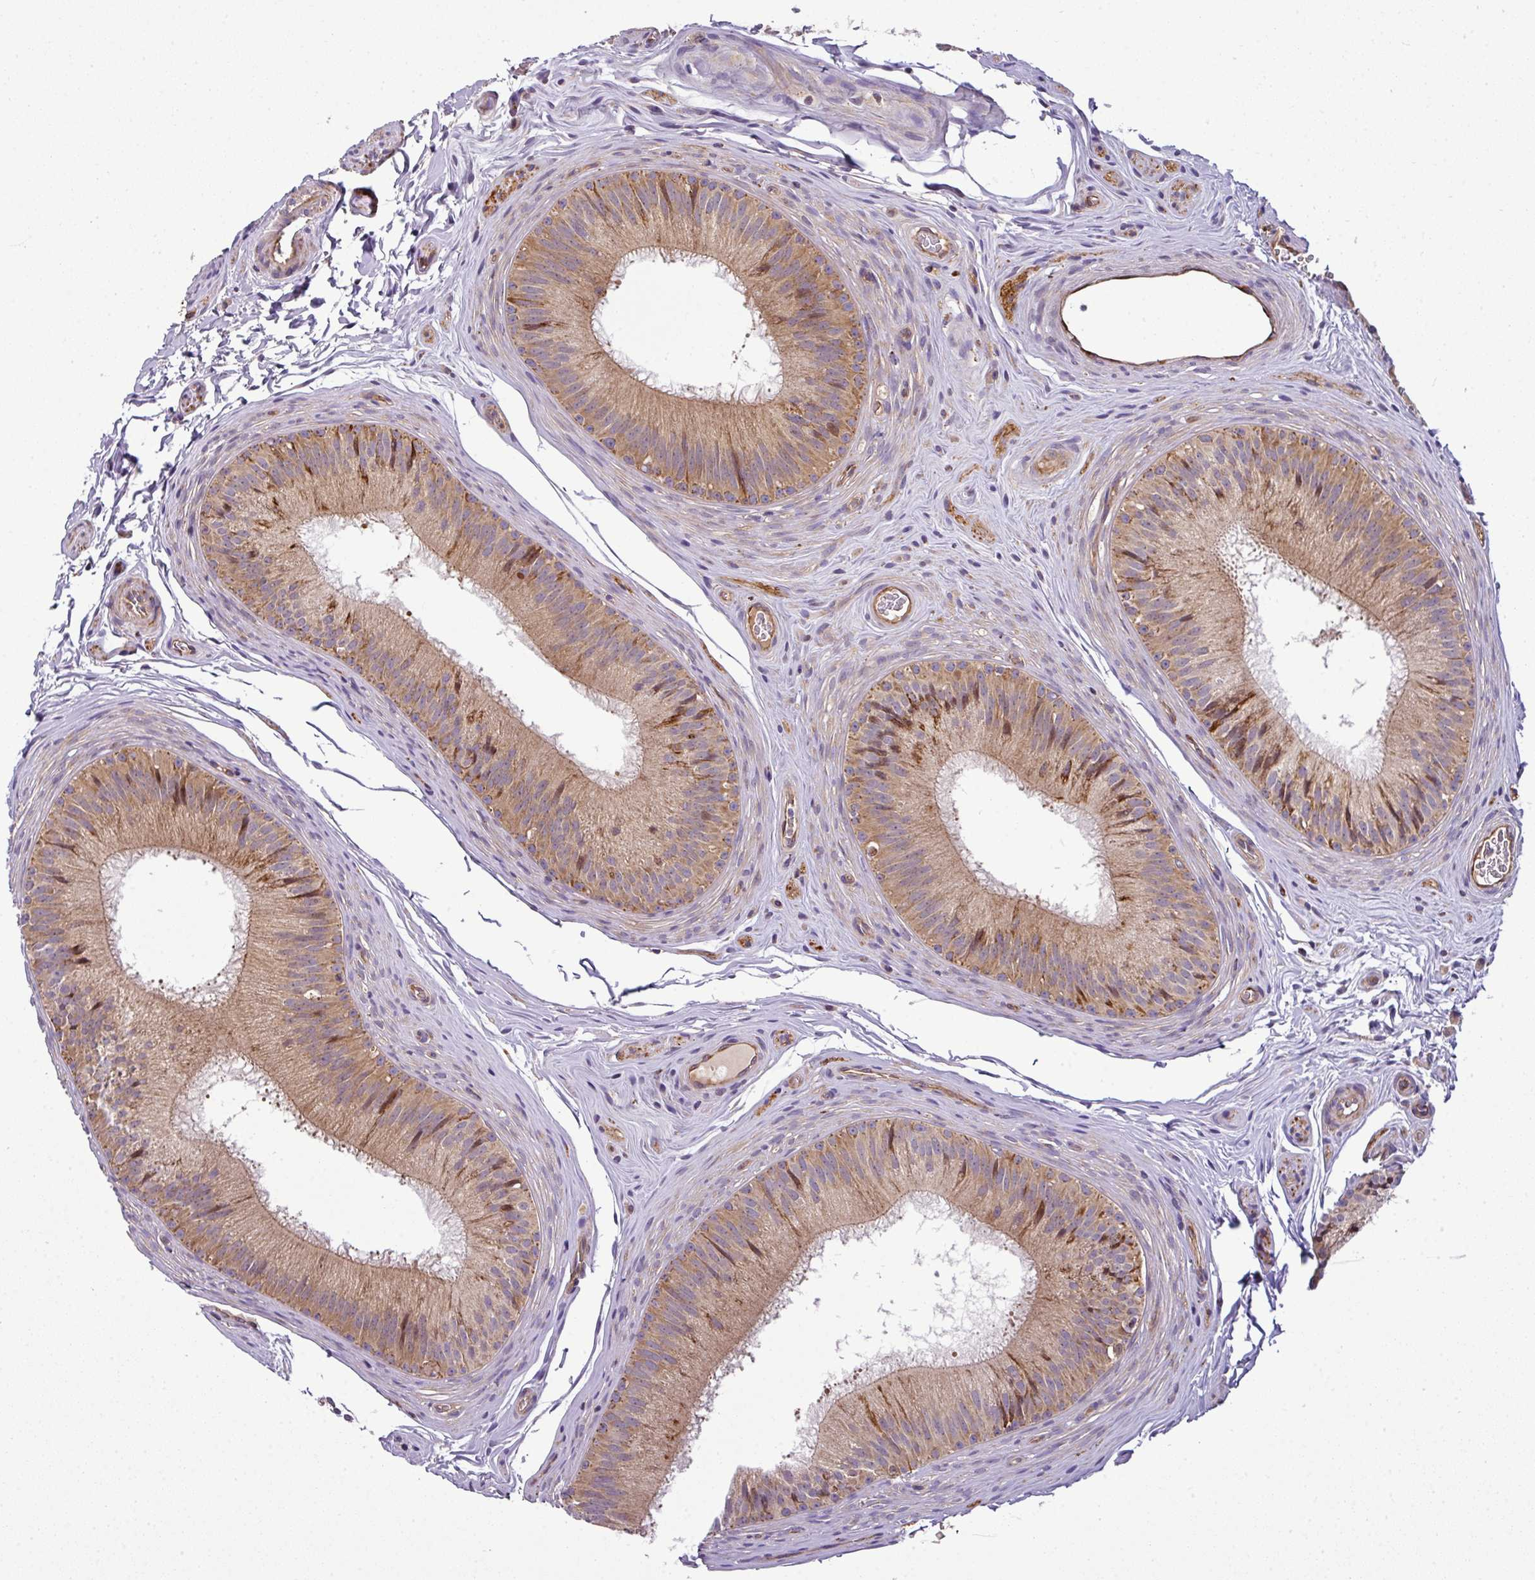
{"staining": {"intensity": "strong", "quantity": "25%-75%", "location": "cytoplasmic/membranous"}, "tissue": "epididymis", "cell_type": "Glandular cells", "image_type": "normal", "snomed": [{"axis": "morphology", "description": "Normal tissue, NOS"}, {"axis": "topography", "description": "Epididymis"}], "caption": "Protein staining displays strong cytoplasmic/membranous expression in about 25%-75% of glandular cells in benign epididymis.", "gene": "PRELID3B", "patient": {"sex": "male", "age": 24}}